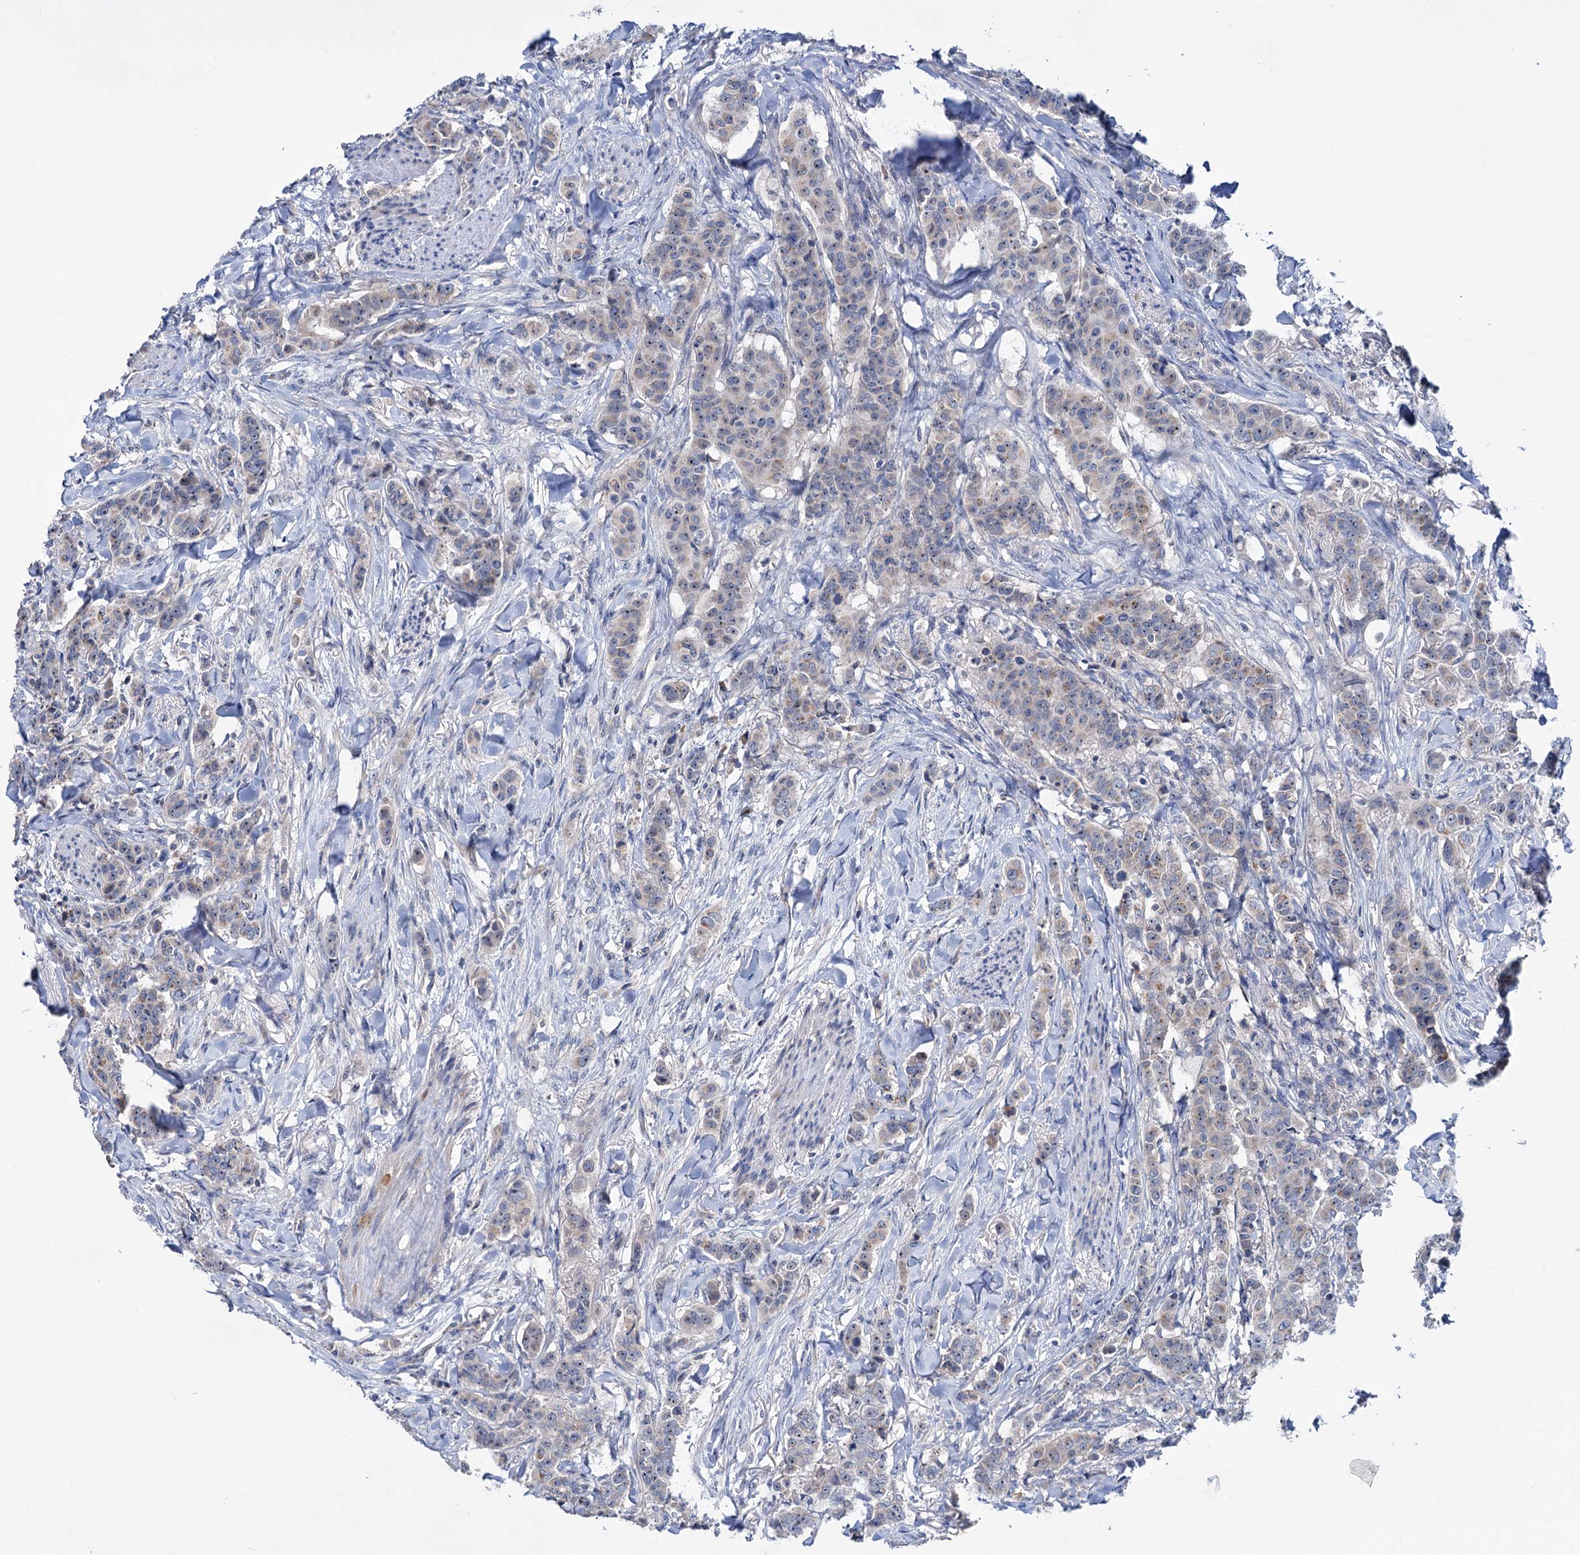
{"staining": {"intensity": "weak", "quantity": "<25%", "location": "cytoplasmic/membranous"}, "tissue": "breast cancer", "cell_type": "Tumor cells", "image_type": "cancer", "snomed": [{"axis": "morphology", "description": "Duct carcinoma"}, {"axis": "topography", "description": "Breast"}], "caption": "Breast cancer (infiltrating ductal carcinoma) stained for a protein using immunohistochemistry reveals no staining tumor cells.", "gene": "HTR3B", "patient": {"sex": "female", "age": 40}}